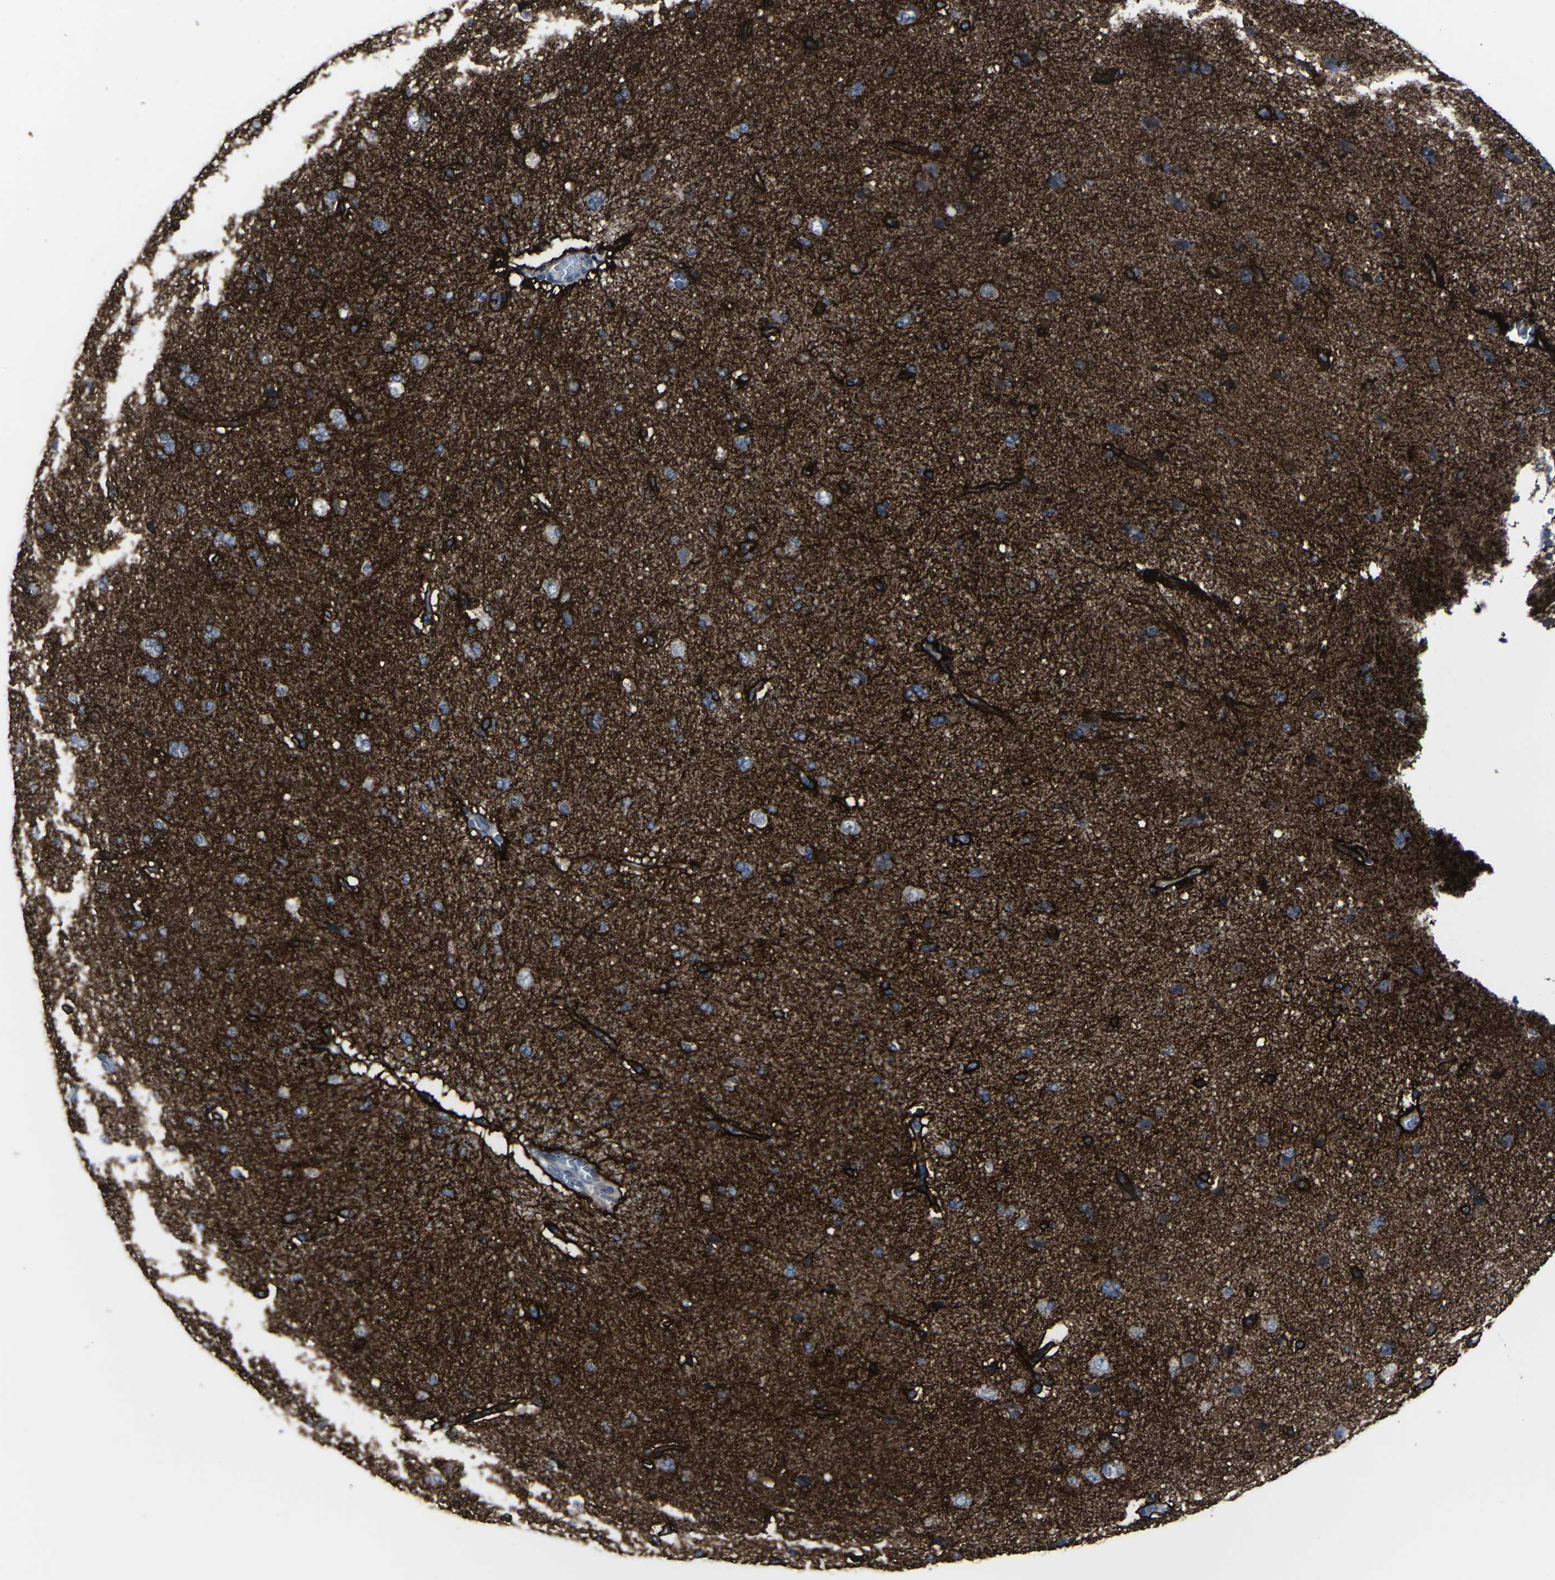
{"staining": {"intensity": "strong", "quantity": ">75%", "location": "cytoplasmic/membranous"}, "tissue": "cerebral cortex", "cell_type": "Endothelial cells", "image_type": "normal", "snomed": [{"axis": "morphology", "description": "Normal tissue, NOS"}, {"axis": "topography", "description": "Cerebral cortex"}], "caption": "A histopathology image of cerebral cortex stained for a protein reveals strong cytoplasmic/membranous brown staining in endothelial cells. Immunohistochemistry (ihc) stains the protein of interest in brown and the nuclei are stained blue.", "gene": "MSANTD4", "patient": {"sex": "male", "age": 62}}